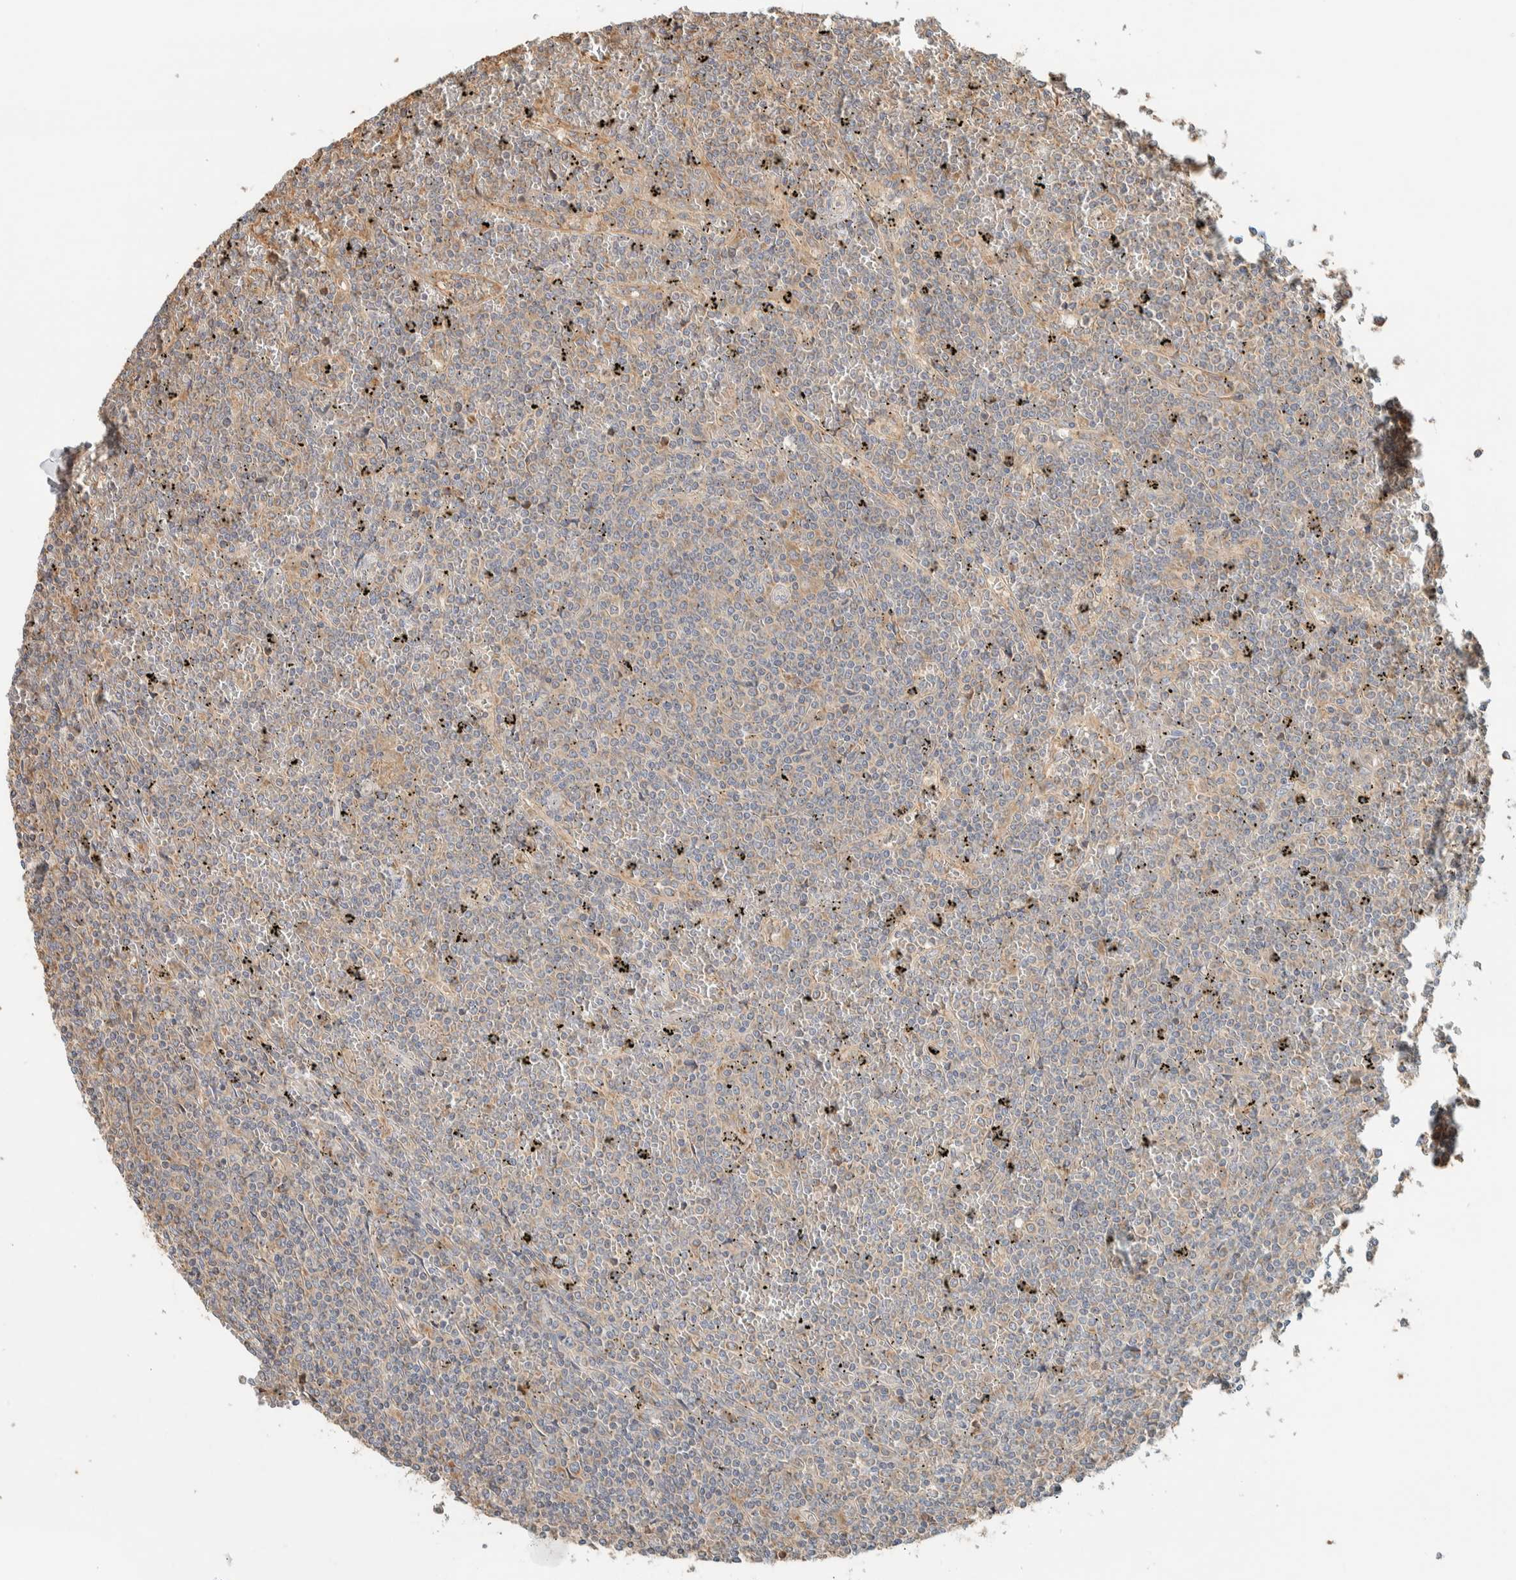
{"staining": {"intensity": "weak", "quantity": "<25%", "location": "cytoplasmic/membranous"}, "tissue": "lymphoma", "cell_type": "Tumor cells", "image_type": "cancer", "snomed": [{"axis": "morphology", "description": "Malignant lymphoma, non-Hodgkin's type, Low grade"}, {"axis": "topography", "description": "Spleen"}], "caption": "This is an immunohistochemistry (IHC) image of lymphoma. There is no staining in tumor cells.", "gene": "RAB11FIP1", "patient": {"sex": "female", "age": 19}}